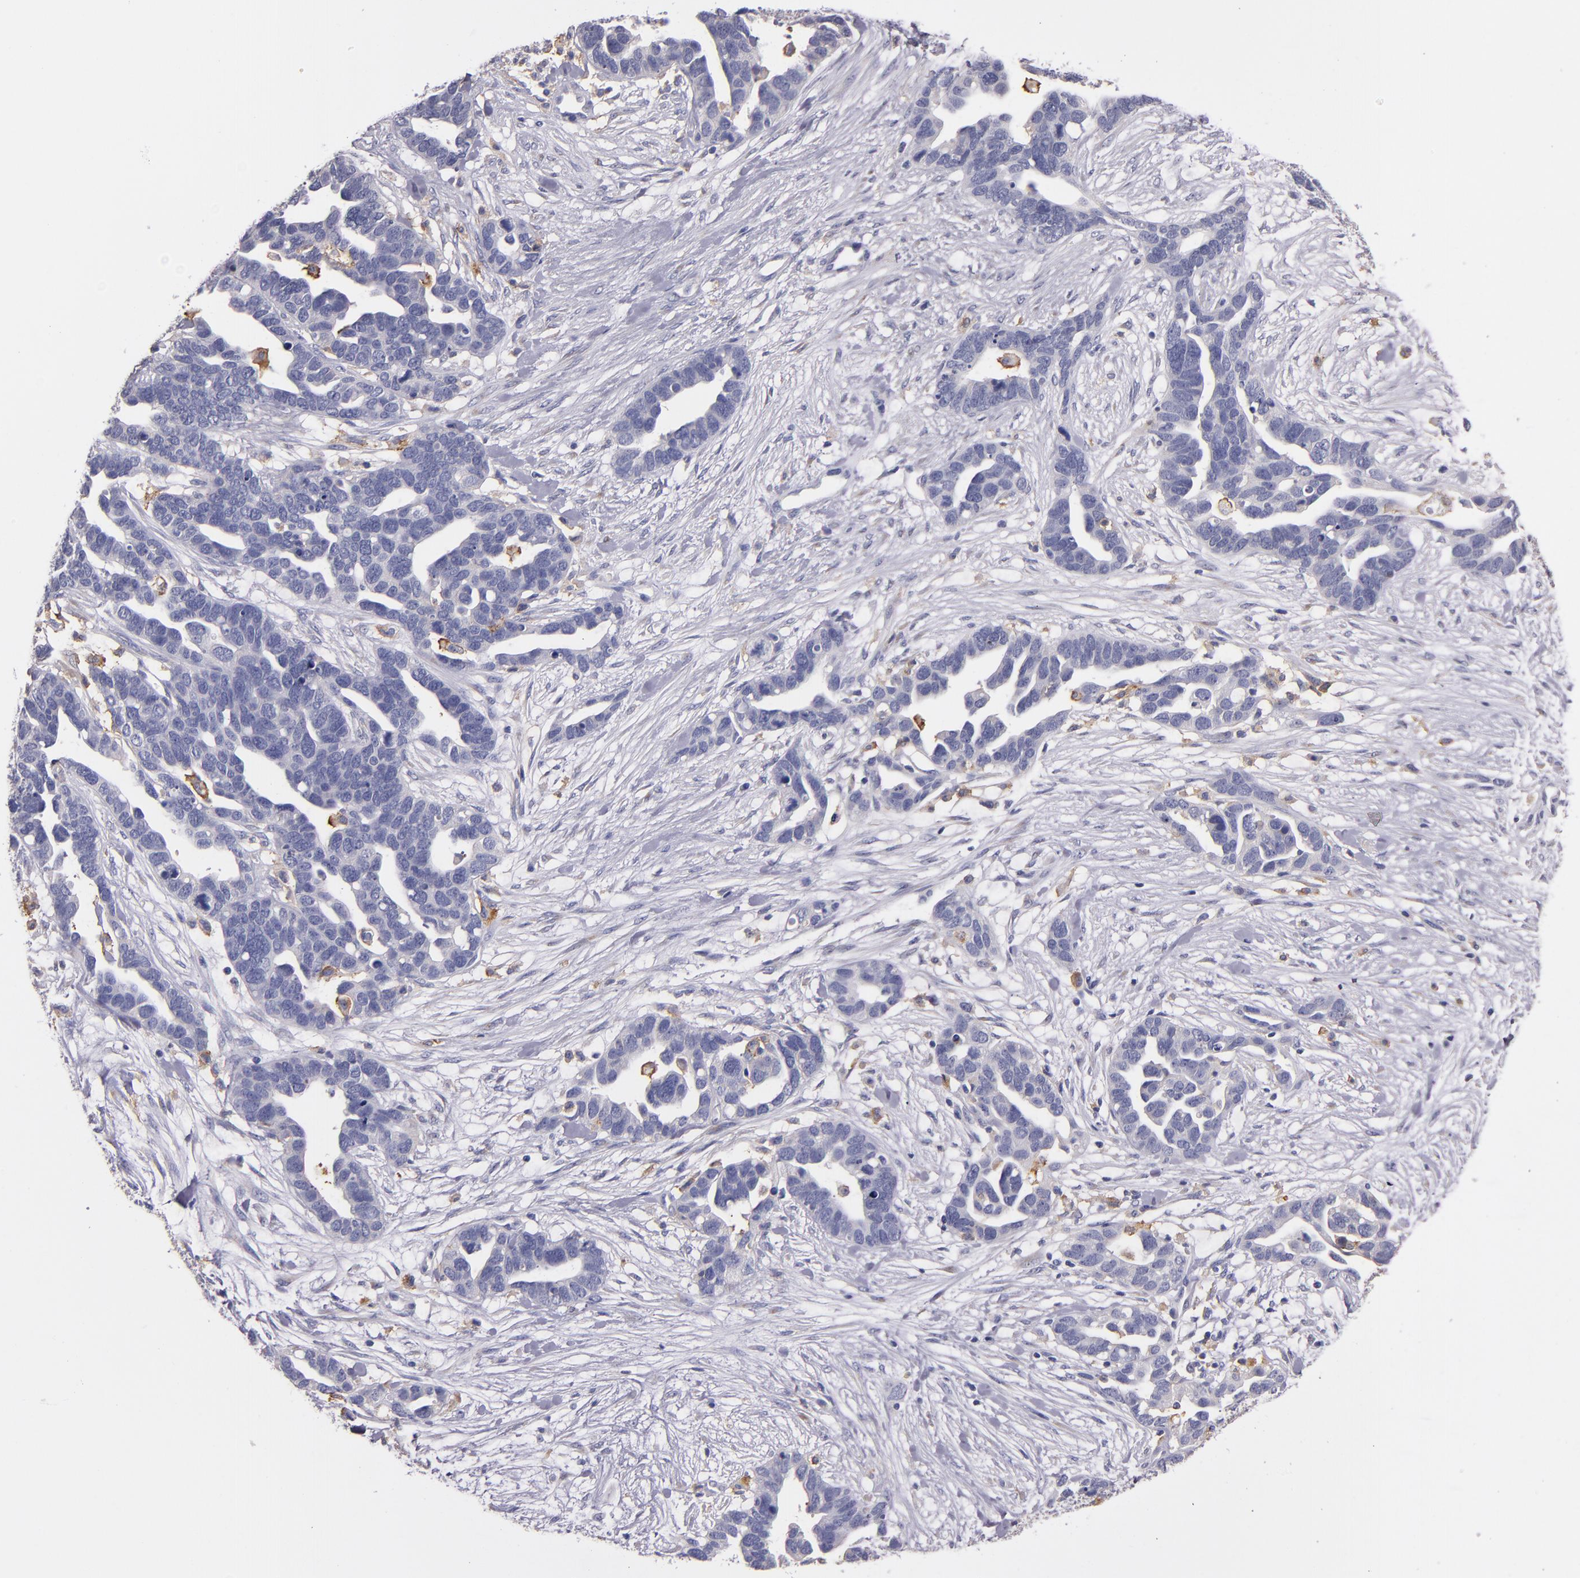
{"staining": {"intensity": "negative", "quantity": "none", "location": "none"}, "tissue": "ovarian cancer", "cell_type": "Tumor cells", "image_type": "cancer", "snomed": [{"axis": "morphology", "description": "Cystadenocarcinoma, serous, NOS"}, {"axis": "topography", "description": "Ovary"}], "caption": "This is a micrograph of immunohistochemistry staining of serous cystadenocarcinoma (ovarian), which shows no positivity in tumor cells.", "gene": "C5AR1", "patient": {"sex": "female", "age": 54}}